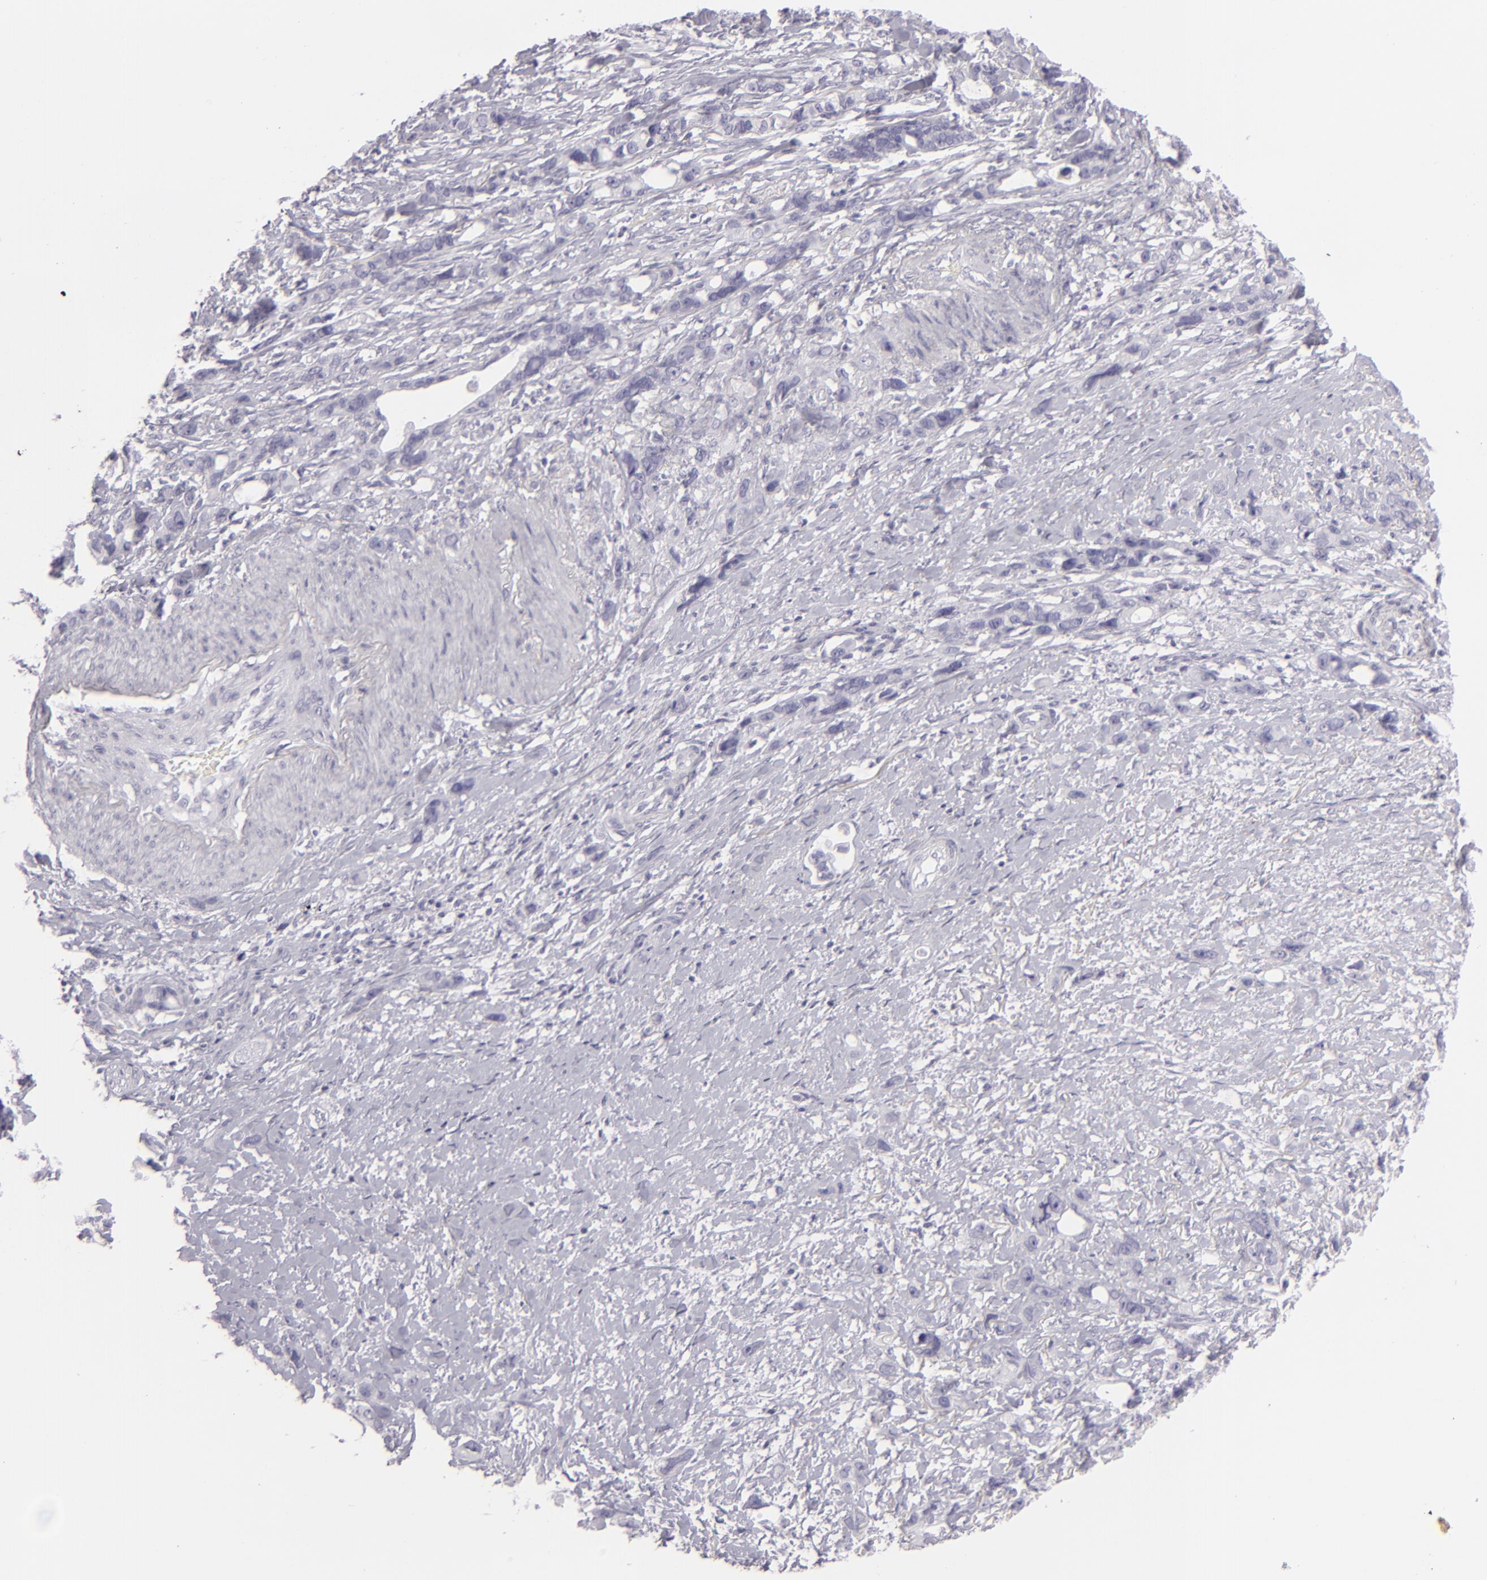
{"staining": {"intensity": "negative", "quantity": "none", "location": "none"}, "tissue": "stomach cancer", "cell_type": "Tumor cells", "image_type": "cancer", "snomed": [{"axis": "morphology", "description": "Adenocarcinoma, NOS"}, {"axis": "topography", "description": "Stomach, upper"}], "caption": "Stomach adenocarcinoma was stained to show a protein in brown. There is no significant positivity in tumor cells.", "gene": "FLG", "patient": {"sex": "male", "age": 47}}